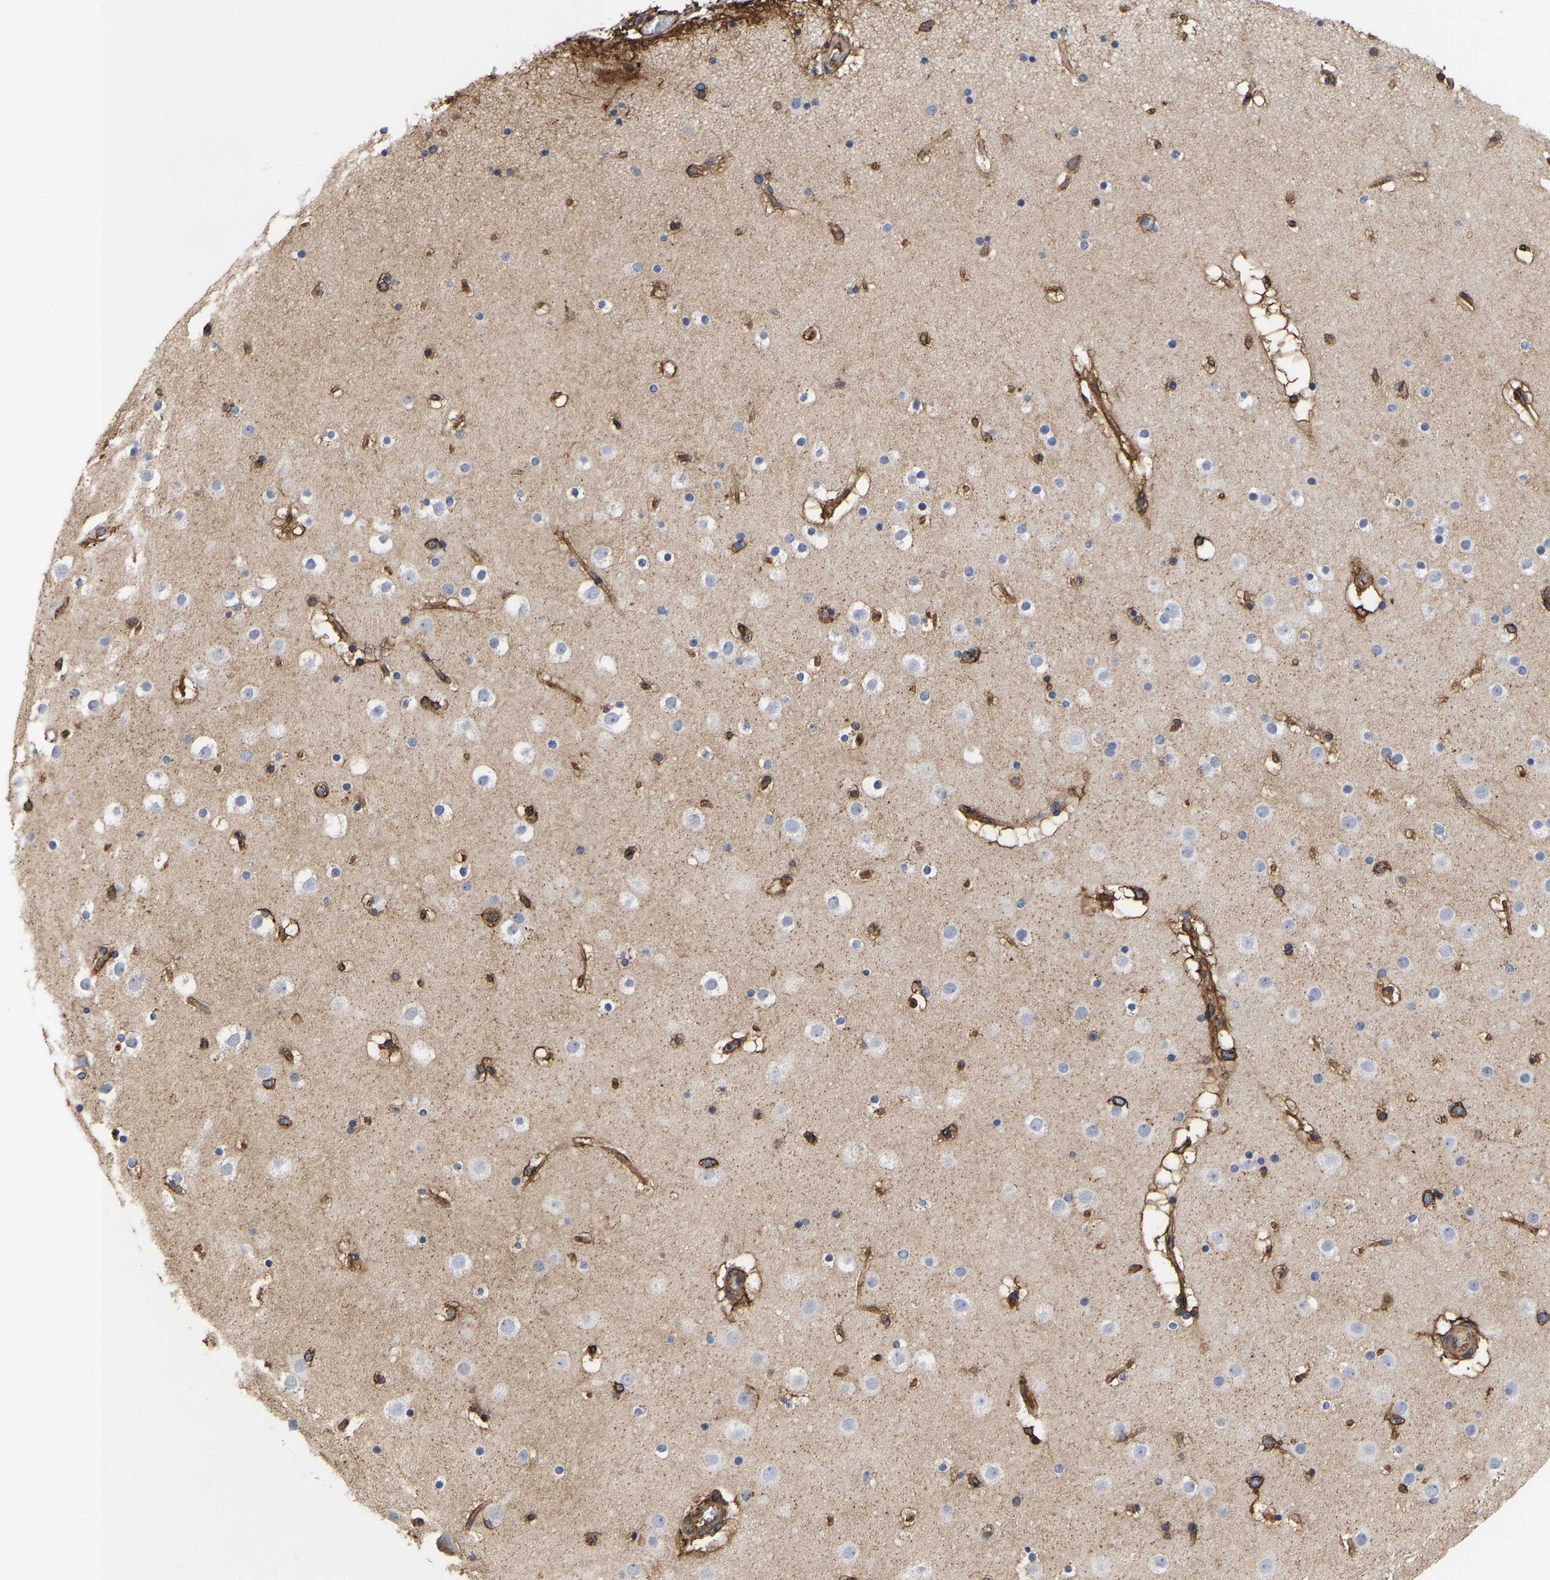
{"staining": {"intensity": "negative", "quantity": "none", "location": "none"}, "tissue": "cerebral cortex", "cell_type": "Endothelial cells", "image_type": "normal", "snomed": [{"axis": "morphology", "description": "Normal tissue, NOS"}, {"axis": "topography", "description": "Cerebral cortex"}], "caption": "DAB immunohistochemical staining of unremarkable cerebral cortex shows no significant expression in endothelial cells.", "gene": "LIF", "patient": {"sex": "male", "age": 57}}